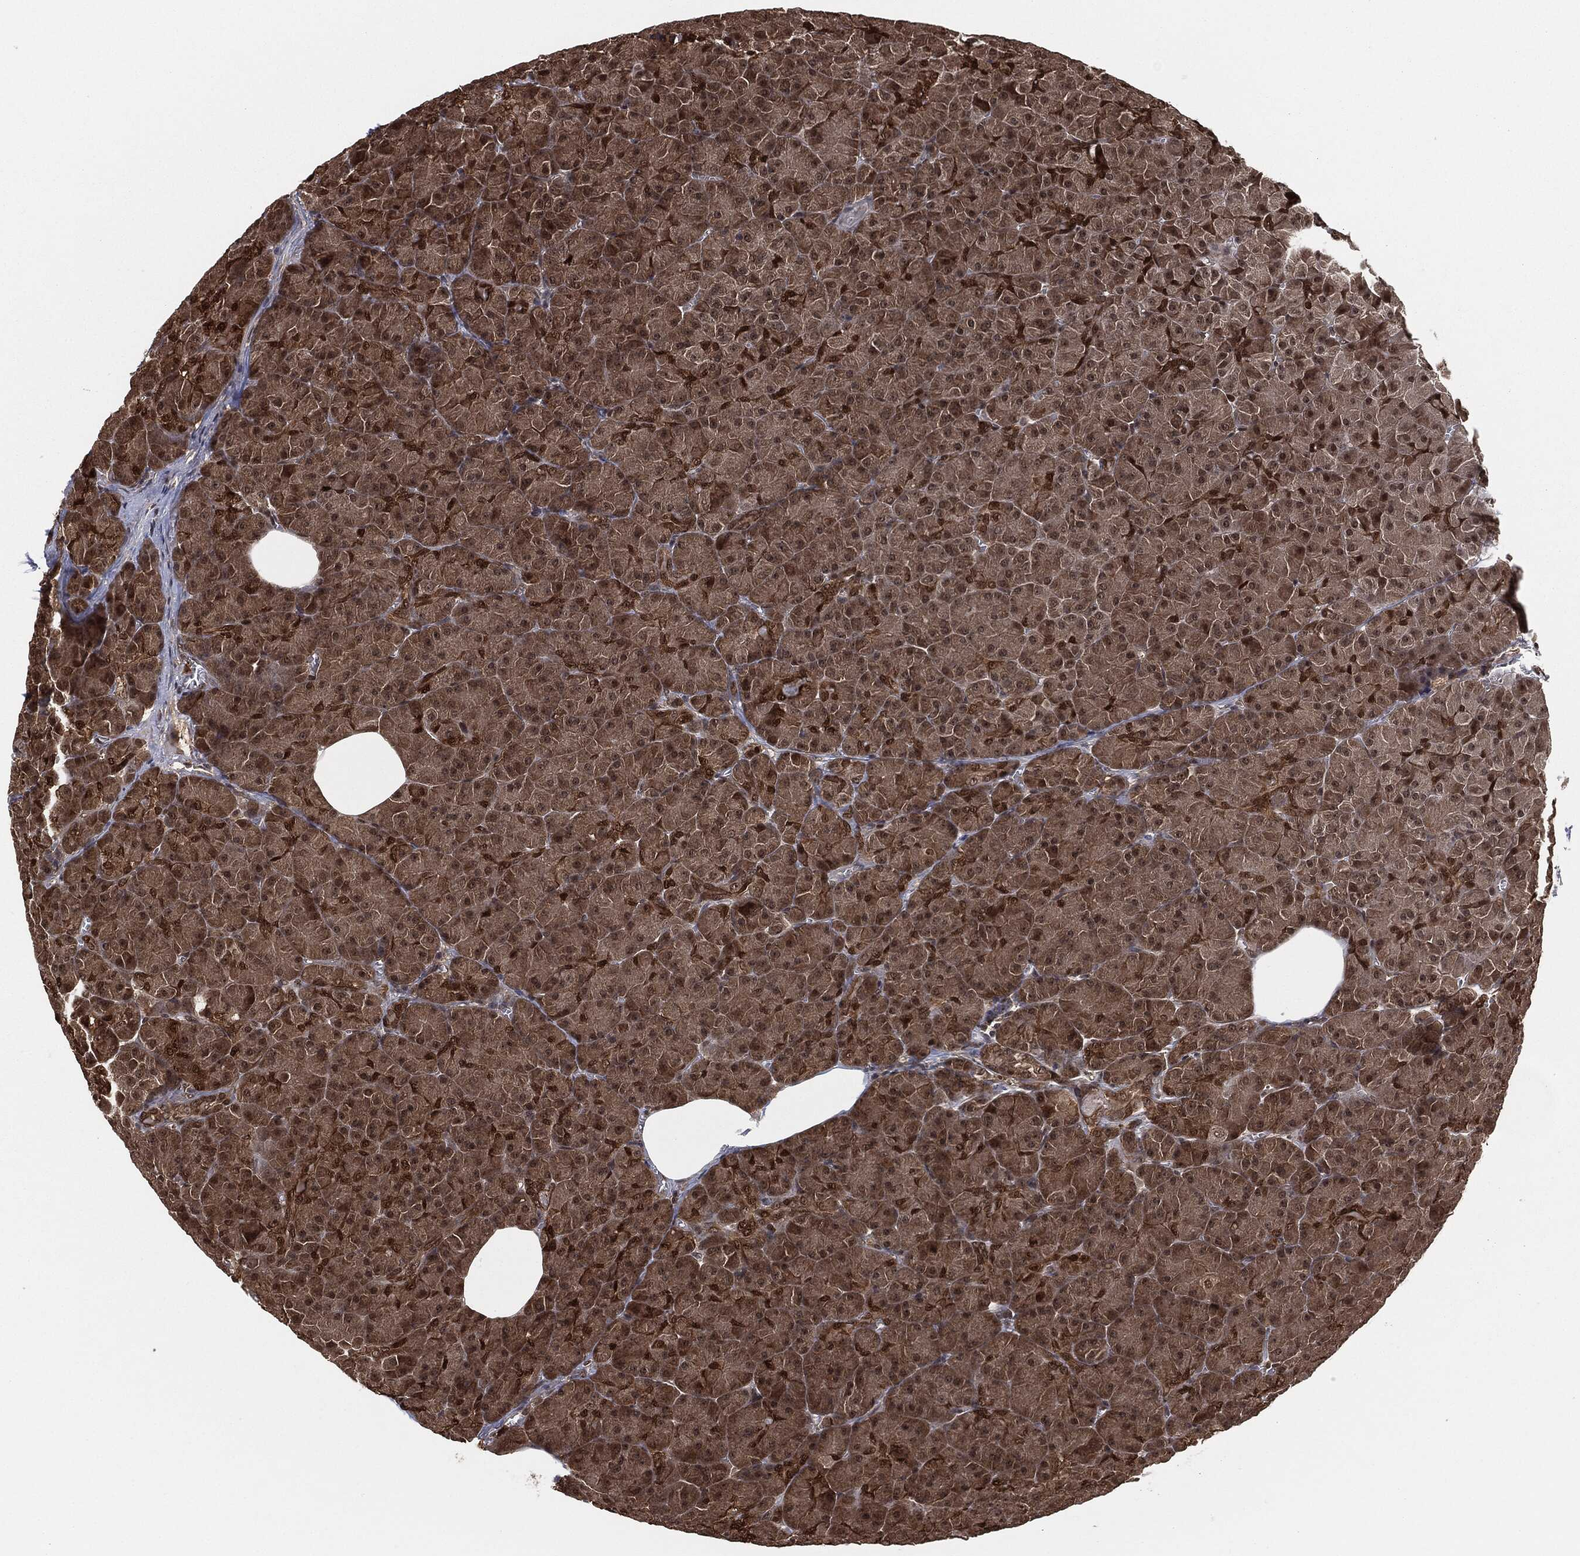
{"staining": {"intensity": "moderate", "quantity": "<25%", "location": "cytoplasmic/membranous"}, "tissue": "pancreas", "cell_type": "Exocrine glandular cells", "image_type": "normal", "snomed": [{"axis": "morphology", "description": "Normal tissue, NOS"}, {"axis": "topography", "description": "Pancreas"}], "caption": "Exocrine glandular cells demonstrate low levels of moderate cytoplasmic/membranous expression in approximately <25% of cells in unremarkable pancreas.", "gene": "CAPRIN2", "patient": {"sex": "male", "age": 61}}